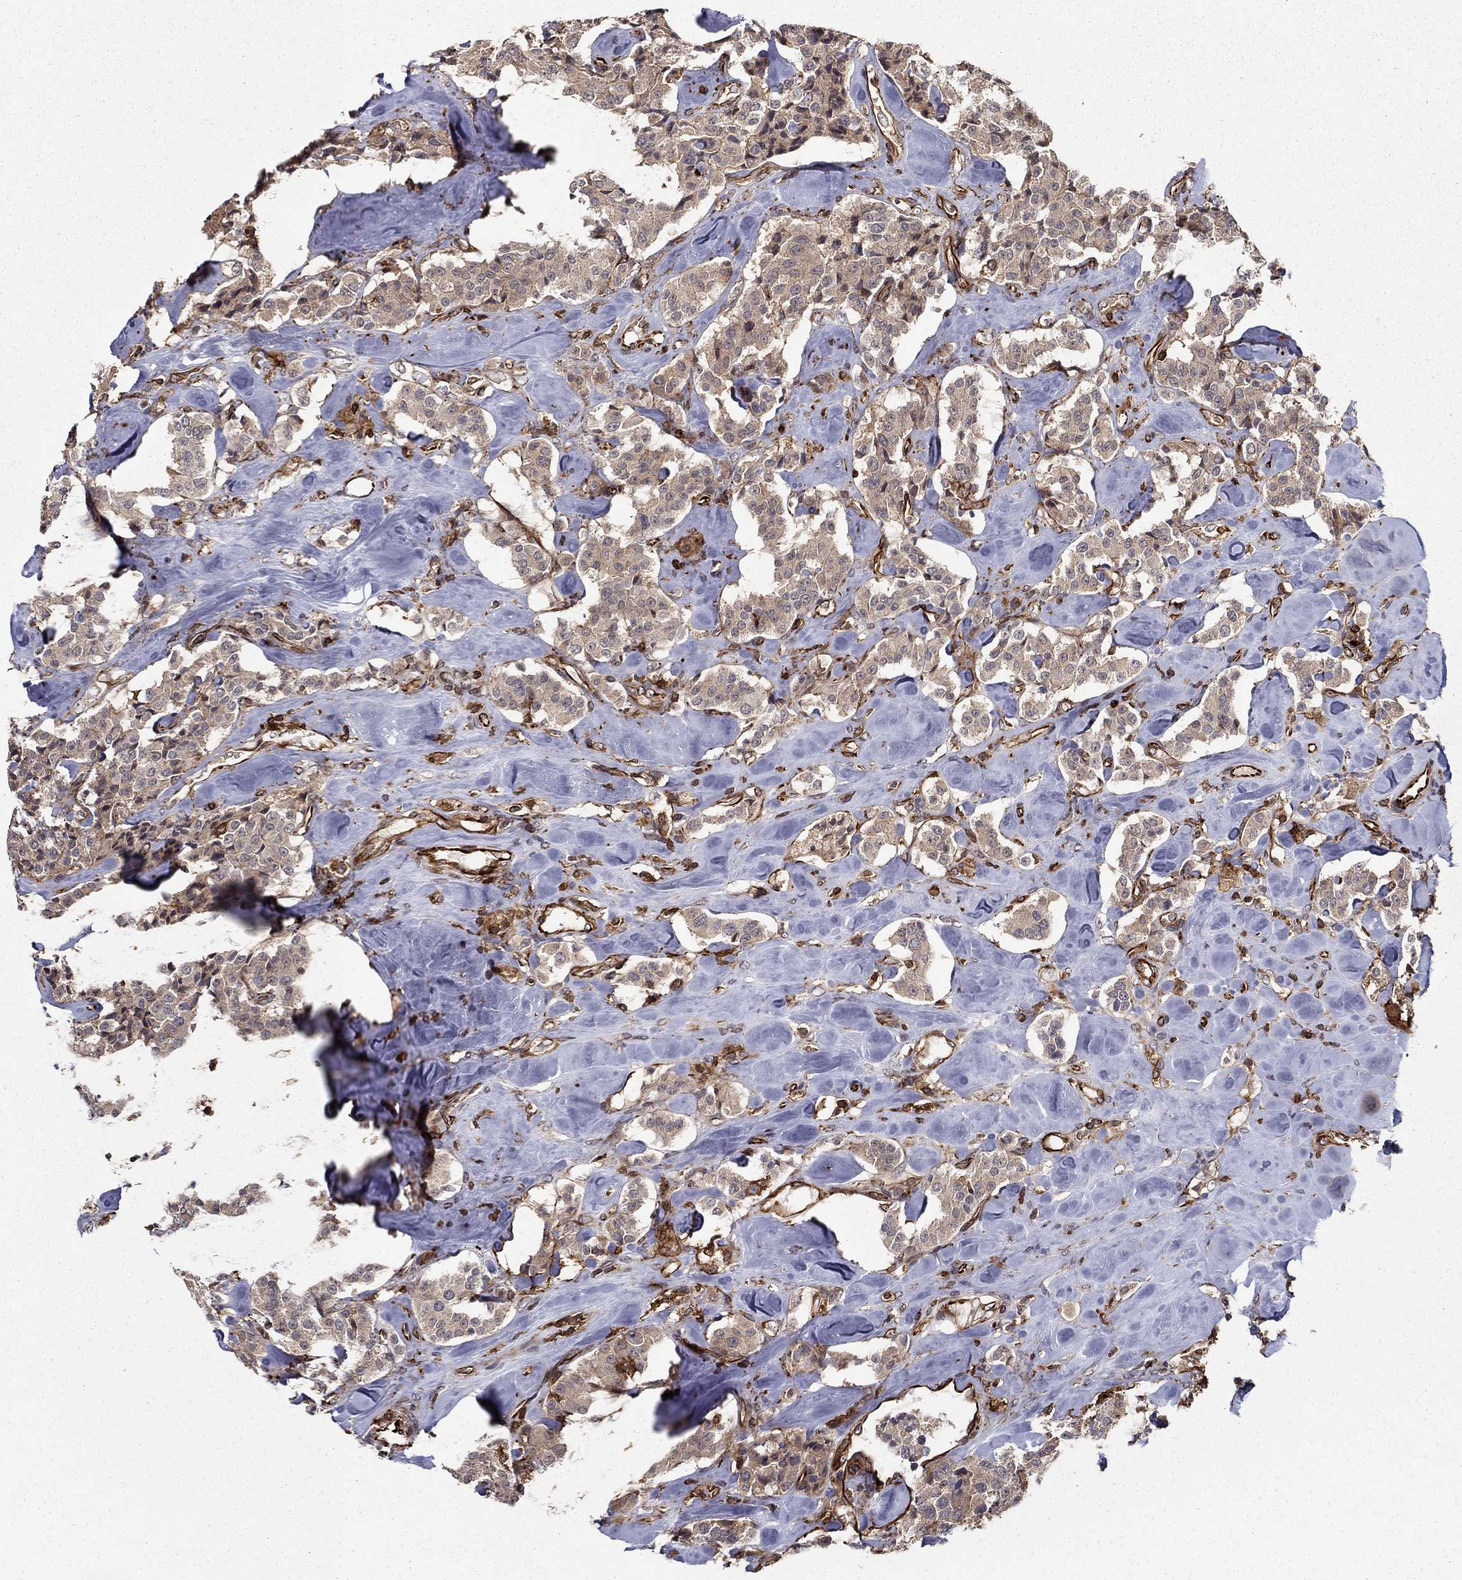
{"staining": {"intensity": "weak", "quantity": "25%-75%", "location": "cytoplasmic/membranous"}, "tissue": "carcinoid", "cell_type": "Tumor cells", "image_type": "cancer", "snomed": [{"axis": "morphology", "description": "Carcinoid, malignant, NOS"}, {"axis": "topography", "description": "Pancreas"}], "caption": "This photomicrograph exhibits carcinoid stained with immunohistochemistry to label a protein in brown. The cytoplasmic/membranous of tumor cells show weak positivity for the protein. Nuclei are counter-stained blue.", "gene": "ADM", "patient": {"sex": "male", "age": 41}}